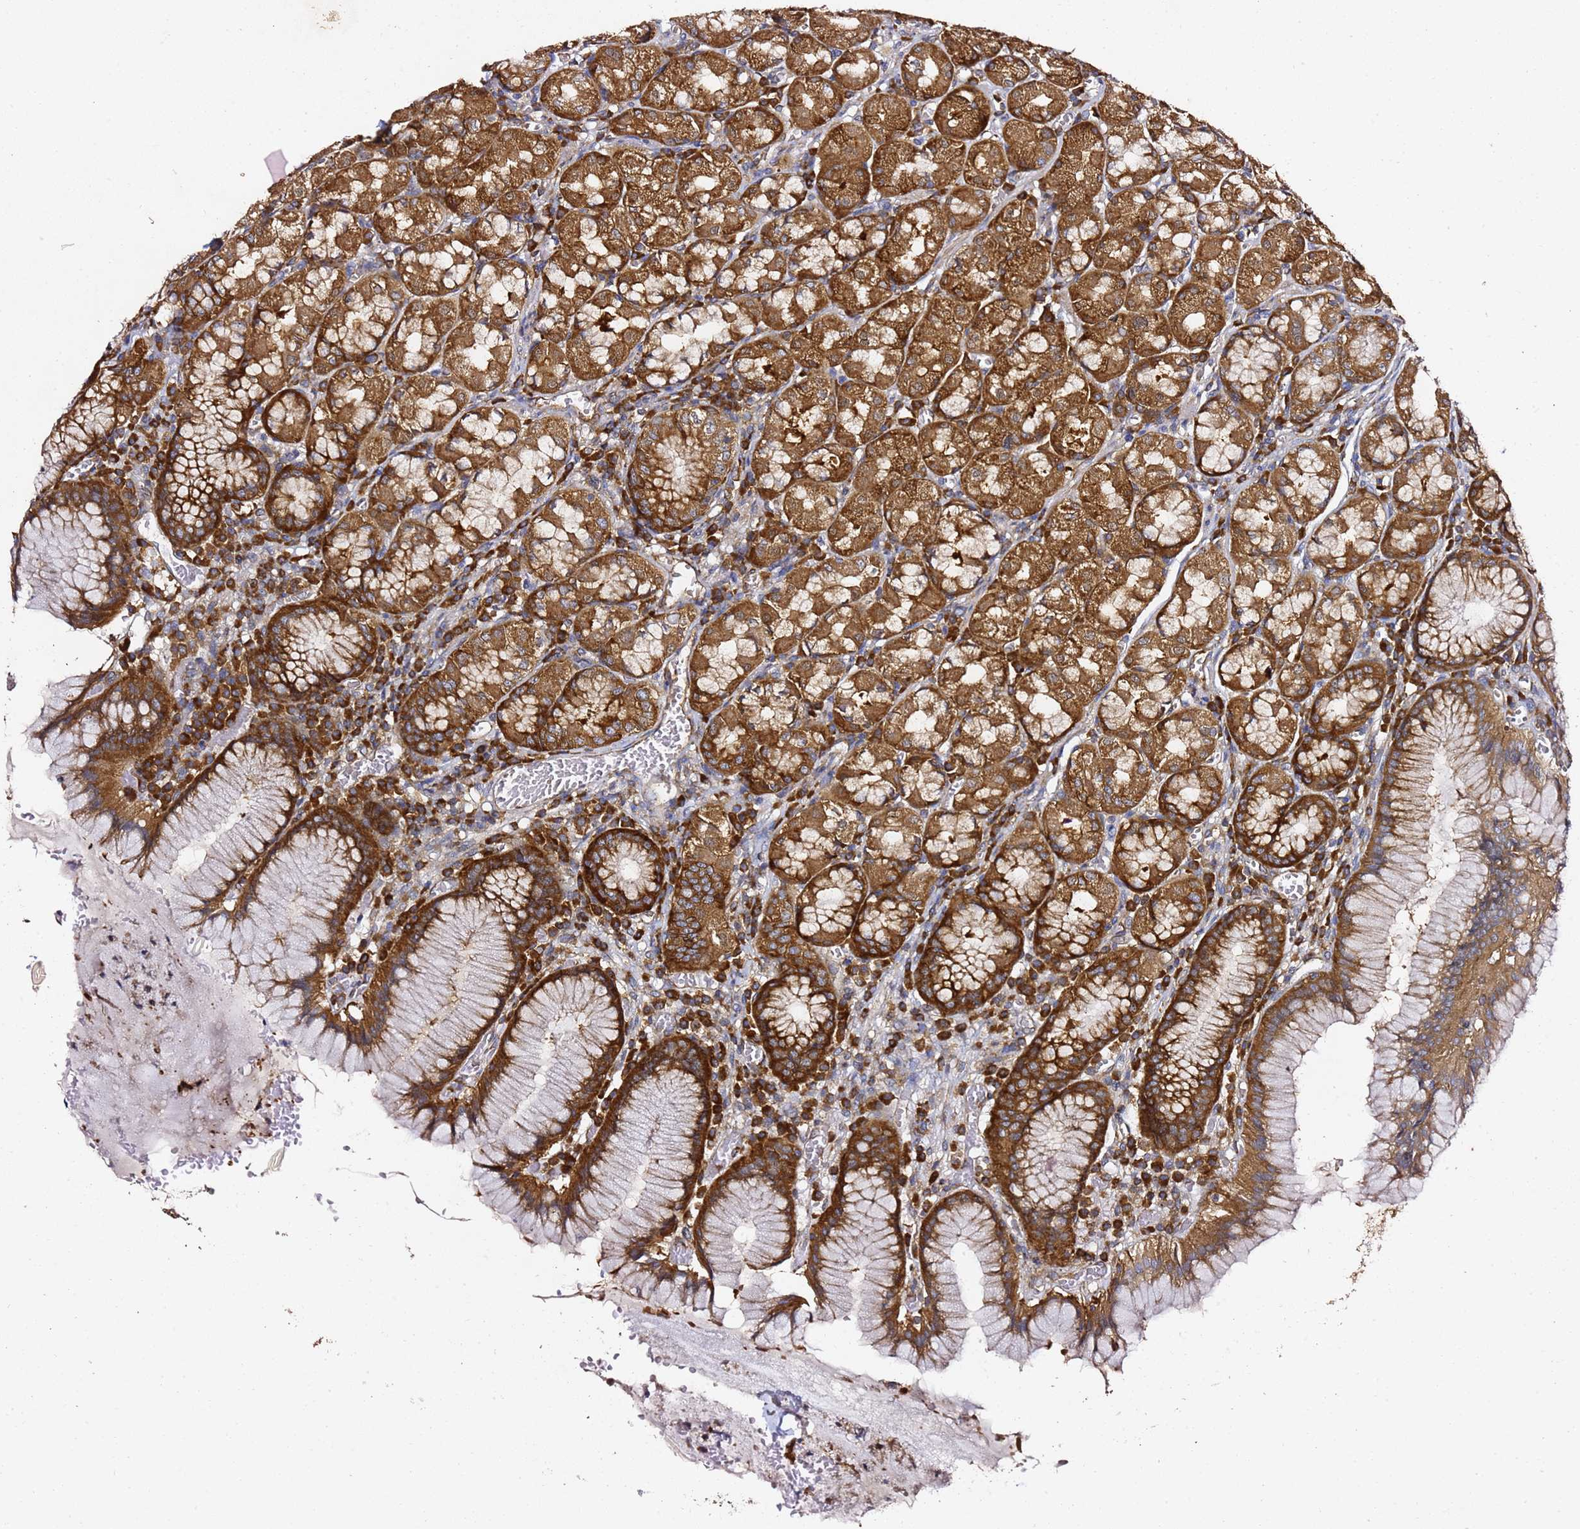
{"staining": {"intensity": "strong", "quantity": ">75%", "location": "cytoplasmic/membranous"}, "tissue": "stomach", "cell_type": "Glandular cells", "image_type": "normal", "snomed": [{"axis": "morphology", "description": "Normal tissue, NOS"}, {"axis": "topography", "description": "Stomach"}], "caption": "Immunohistochemistry of unremarkable stomach exhibits high levels of strong cytoplasmic/membranous expression in about >75% of glandular cells. (Stains: DAB in brown, nuclei in blue, Microscopy: brightfield microscopy at high magnification).", "gene": "TPST1", "patient": {"sex": "male", "age": 55}}